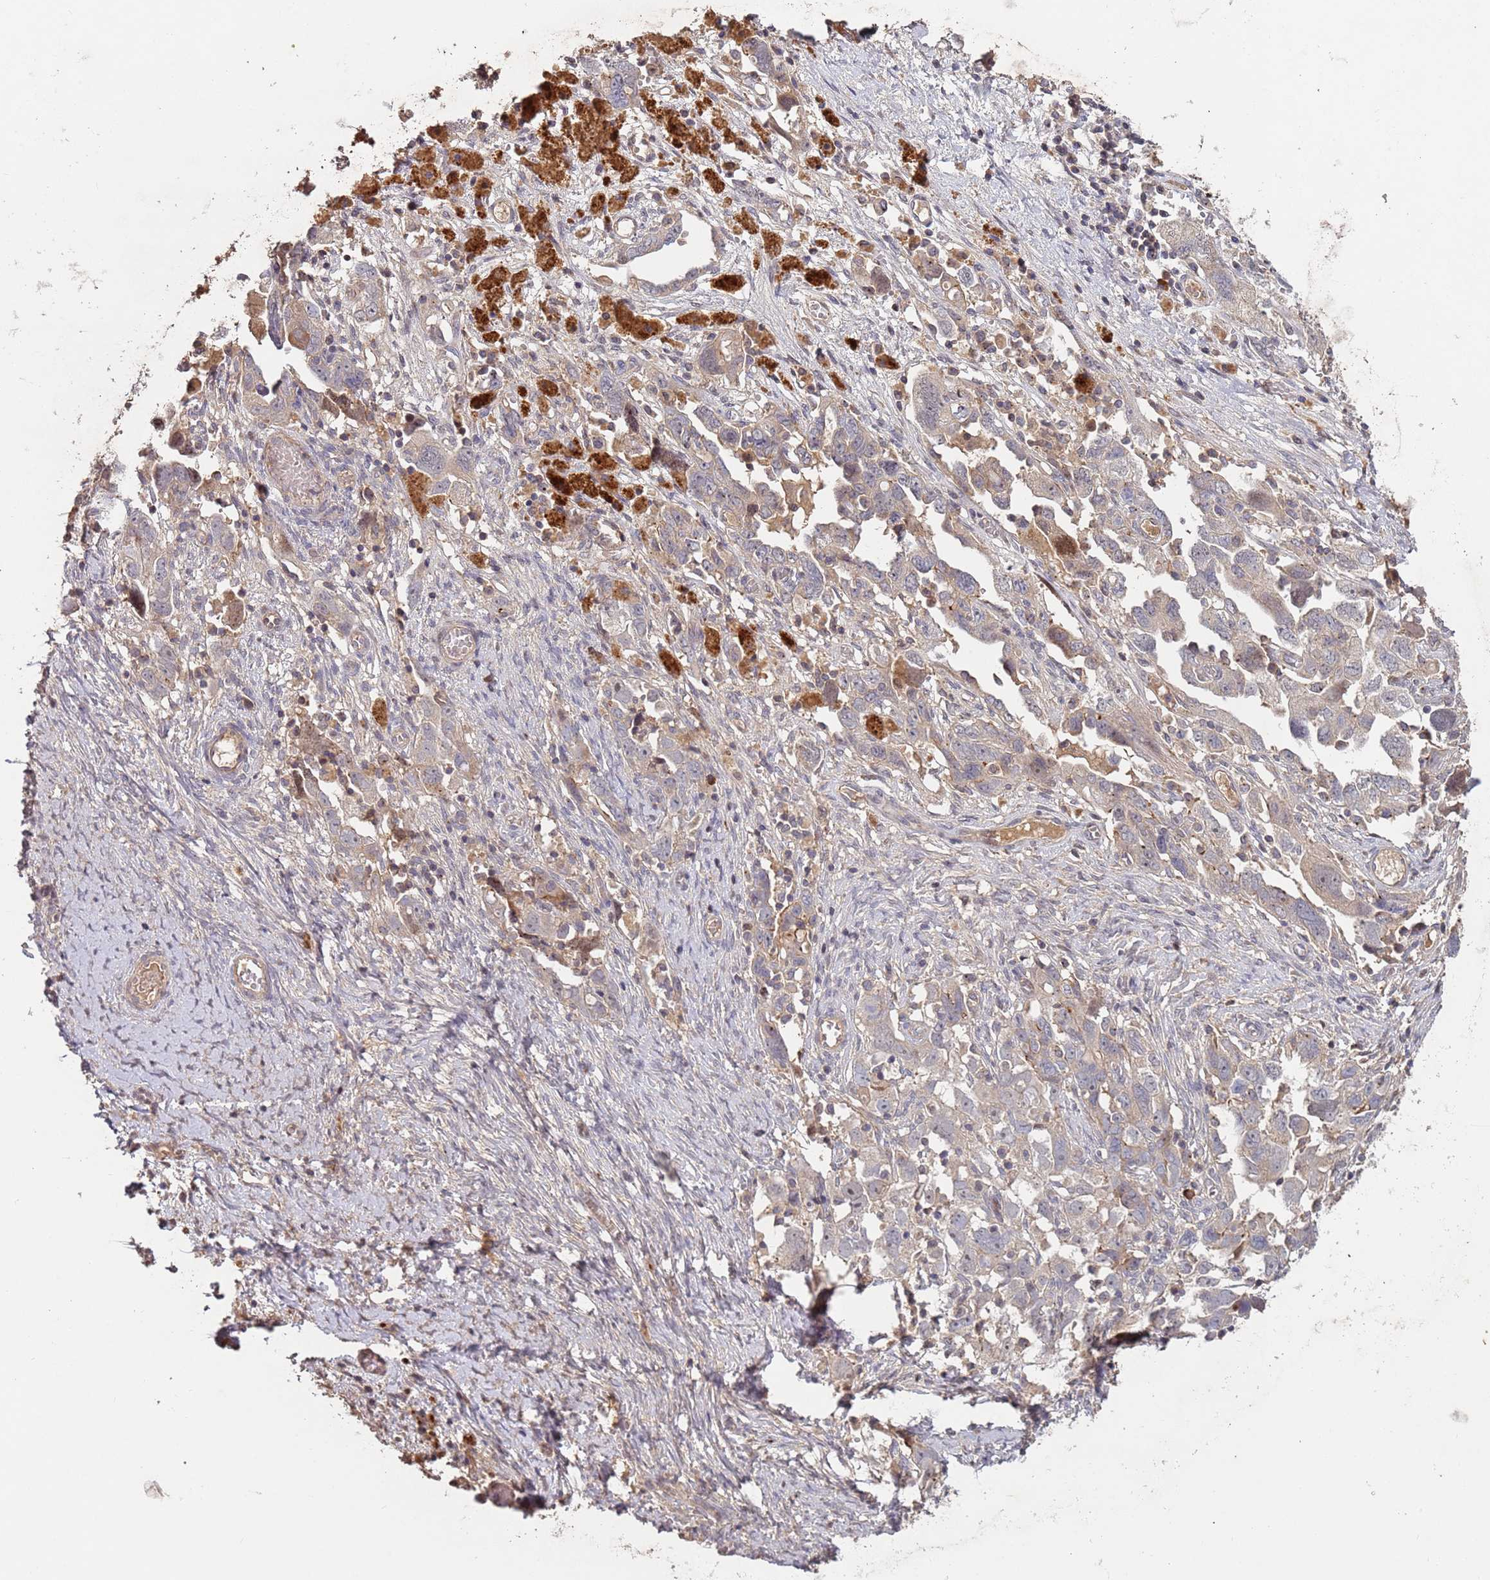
{"staining": {"intensity": "weak", "quantity": "25%-75%", "location": "cytoplasmic/membranous"}, "tissue": "ovarian cancer", "cell_type": "Tumor cells", "image_type": "cancer", "snomed": [{"axis": "morphology", "description": "Carcinoma, NOS"}, {"axis": "morphology", "description": "Cystadenocarcinoma, serous, NOS"}, {"axis": "topography", "description": "Ovary"}], "caption": "Immunohistochemical staining of human serous cystadenocarcinoma (ovarian) shows weak cytoplasmic/membranous protein expression in approximately 25%-75% of tumor cells.", "gene": "KANSL1L", "patient": {"sex": "female", "age": 69}}